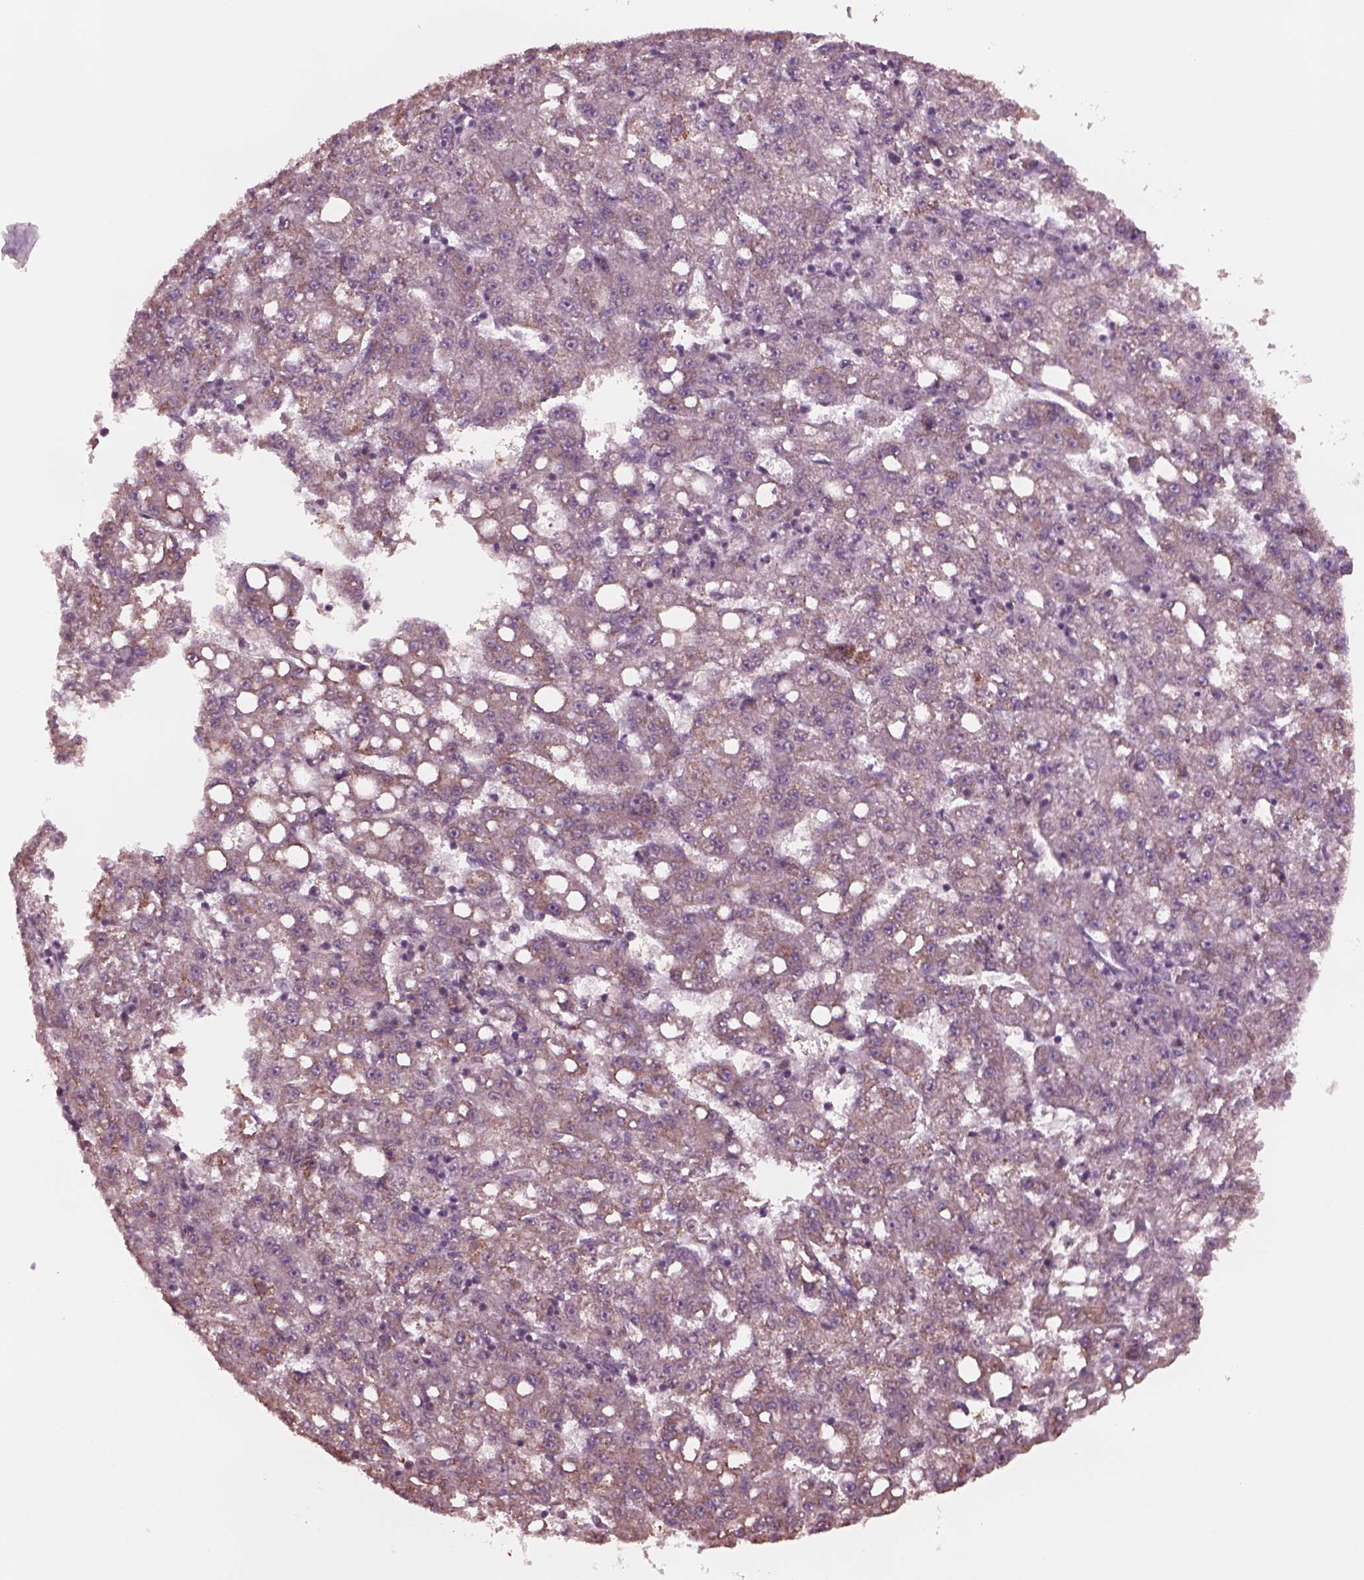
{"staining": {"intensity": "moderate", "quantity": "25%-75%", "location": "cytoplasmic/membranous"}, "tissue": "liver cancer", "cell_type": "Tumor cells", "image_type": "cancer", "snomed": [{"axis": "morphology", "description": "Carcinoma, Hepatocellular, NOS"}, {"axis": "topography", "description": "Liver"}], "caption": "High-magnification brightfield microscopy of liver hepatocellular carcinoma stained with DAB (brown) and counterstained with hematoxylin (blue). tumor cells exhibit moderate cytoplasmic/membranous positivity is present in about25%-75% of cells.", "gene": "CELSR3", "patient": {"sex": "female", "age": 65}}